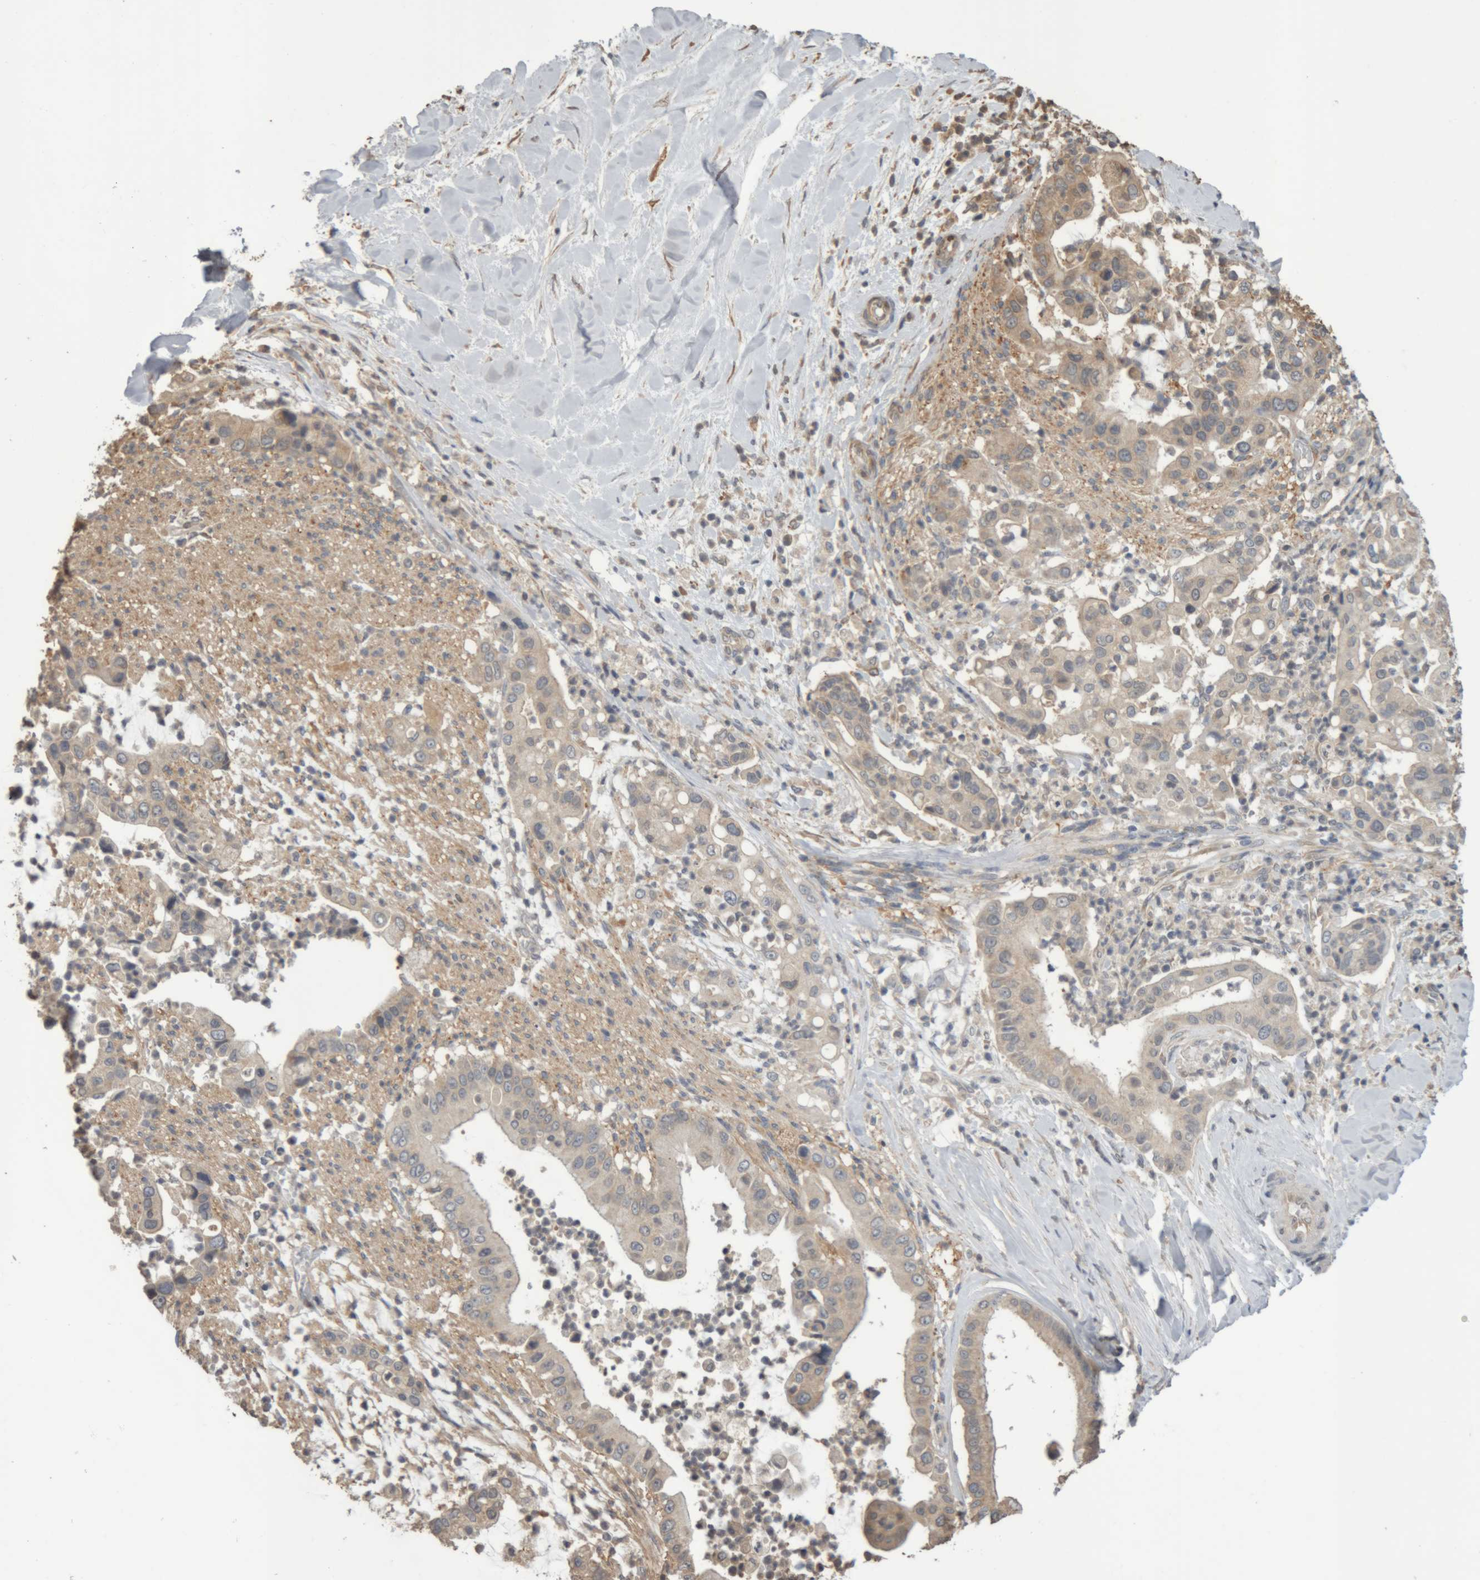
{"staining": {"intensity": "weak", "quantity": "<25%", "location": "cytoplasmic/membranous"}, "tissue": "liver cancer", "cell_type": "Tumor cells", "image_type": "cancer", "snomed": [{"axis": "morphology", "description": "Cholangiocarcinoma"}, {"axis": "topography", "description": "Liver"}], "caption": "Micrograph shows no significant protein staining in tumor cells of liver cancer (cholangiocarcinoma).", "gene": "TMED7", "patient": {"sex": "female", "age": 54}}